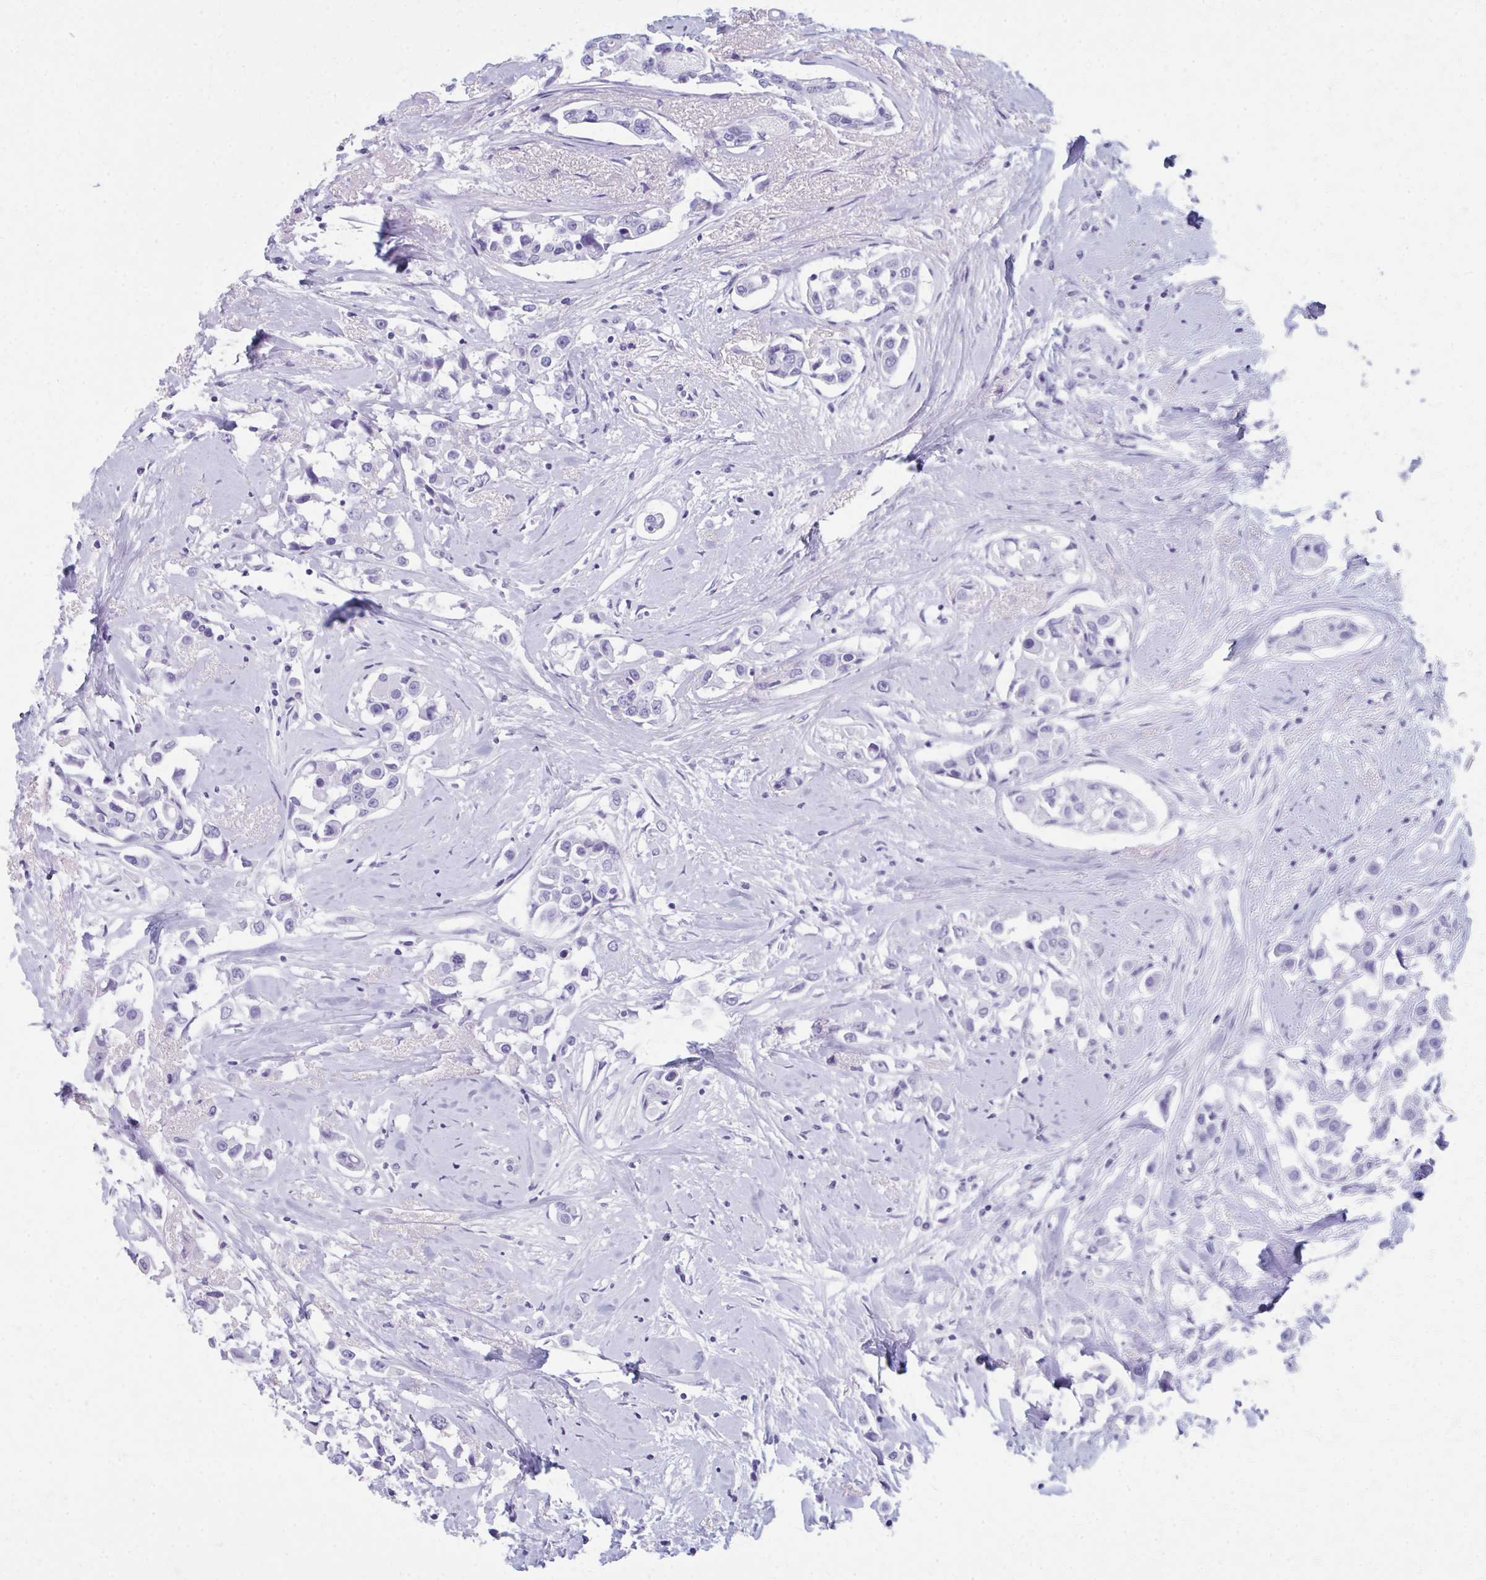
{"staining": {"intensity": "negative", "quantity": "none", "location": "none"}, "tissue": "breast cancer", "cell_type": "Tumor cells", "image_type": "cancer", "snomed": [{"axis": "morphology", "description": "Duct carcinoma"}, {"axis": "topography", "description": "Breast"}], "caption": "High magnification brightfield microscopy of breast cancer (intraductal carcinoma) stained with DAB (brown) and counterstained with hematoxylin (blue): tumor cells show no significant expression.", "gene": "MPLKIP", "patient": {"sex": "female", "age": 61}}